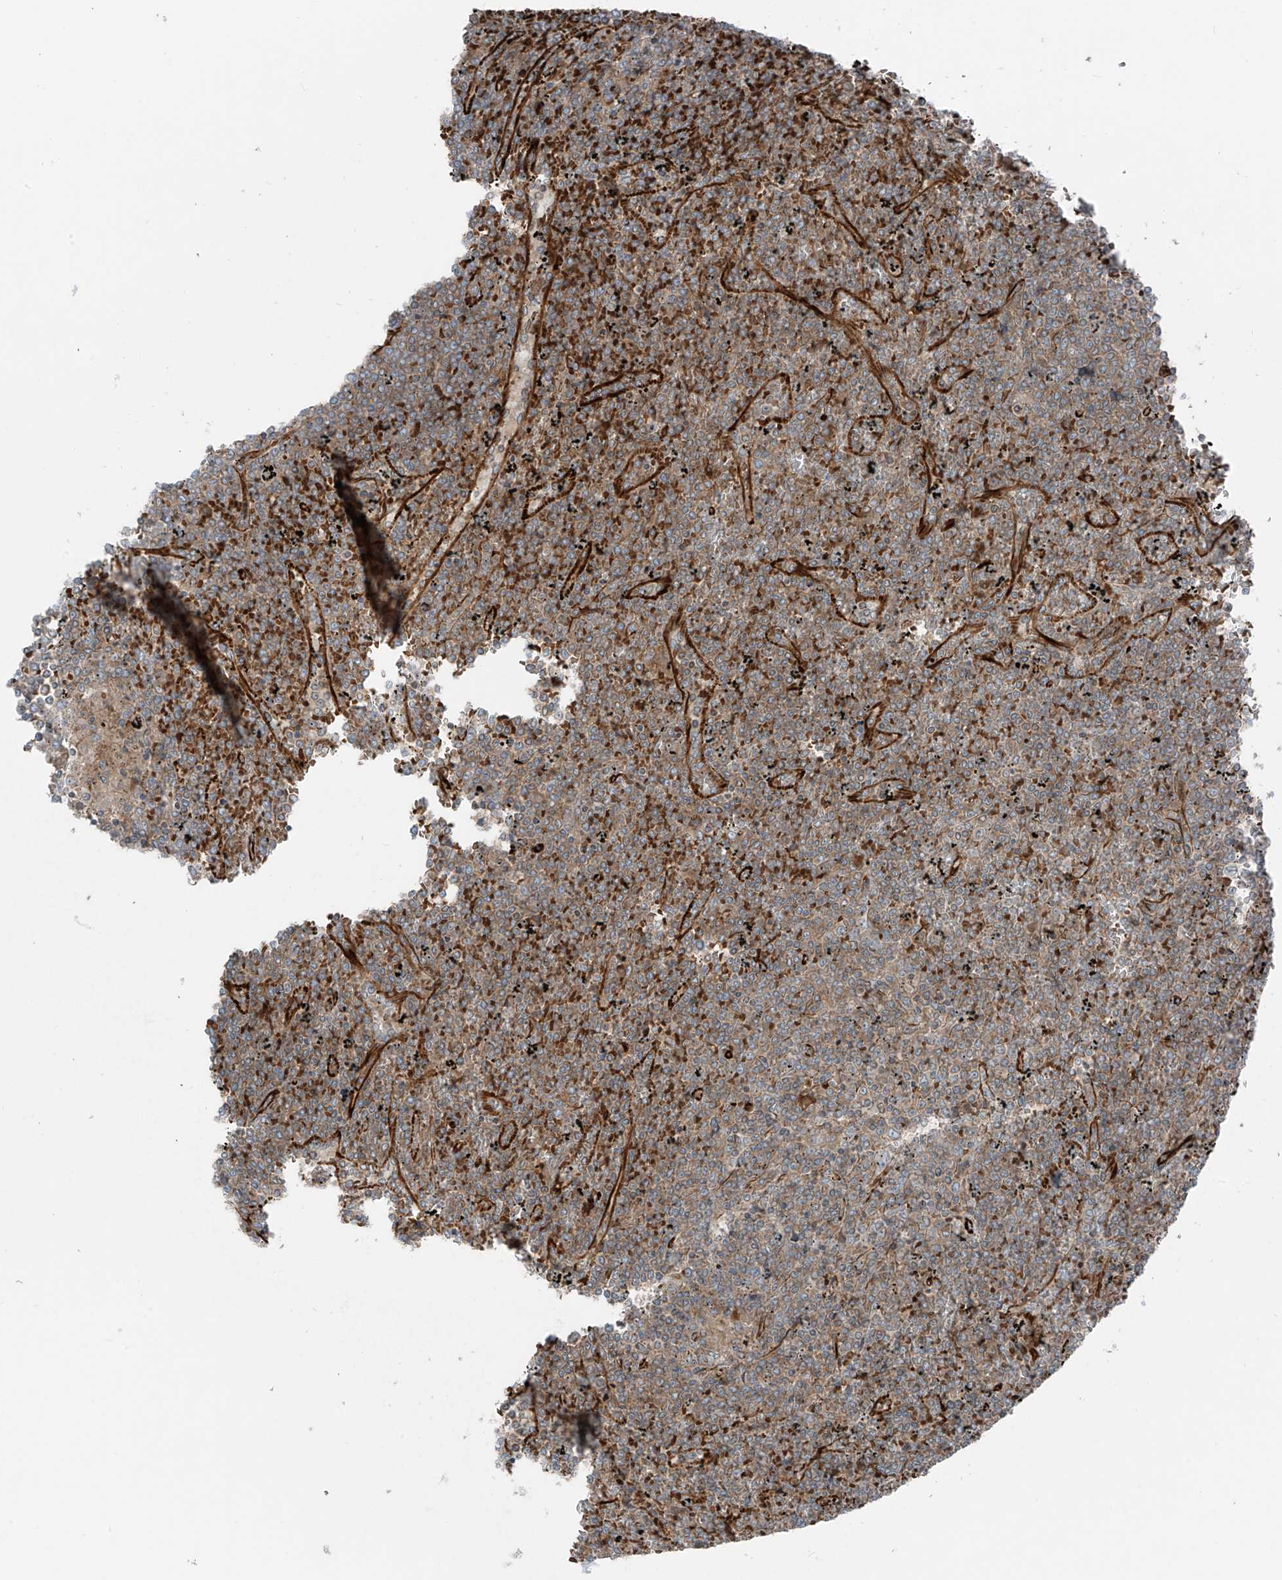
{"staining": {"intensity": "moderate", "quantity": "25%-75%", "location": "cytoplasmic/membranous"}, "tissue": "lymphoma", "cell_type": "Tumor cells", "image_type": "cancer", "snomed": [{"axis": "morphology", "description": "Malignant lymphoma, non-Hodgkin's type, Low grade"}, {"axis": "topography", "description": "Spleen"}], "caption": "Tumor cells display medium levels of moderate cytoplasmic/membranous expression in about 25%-75% of cells in lymphoma.", "gene": "ERLEC1", "patient": {"sex": "female", "age": 19}}